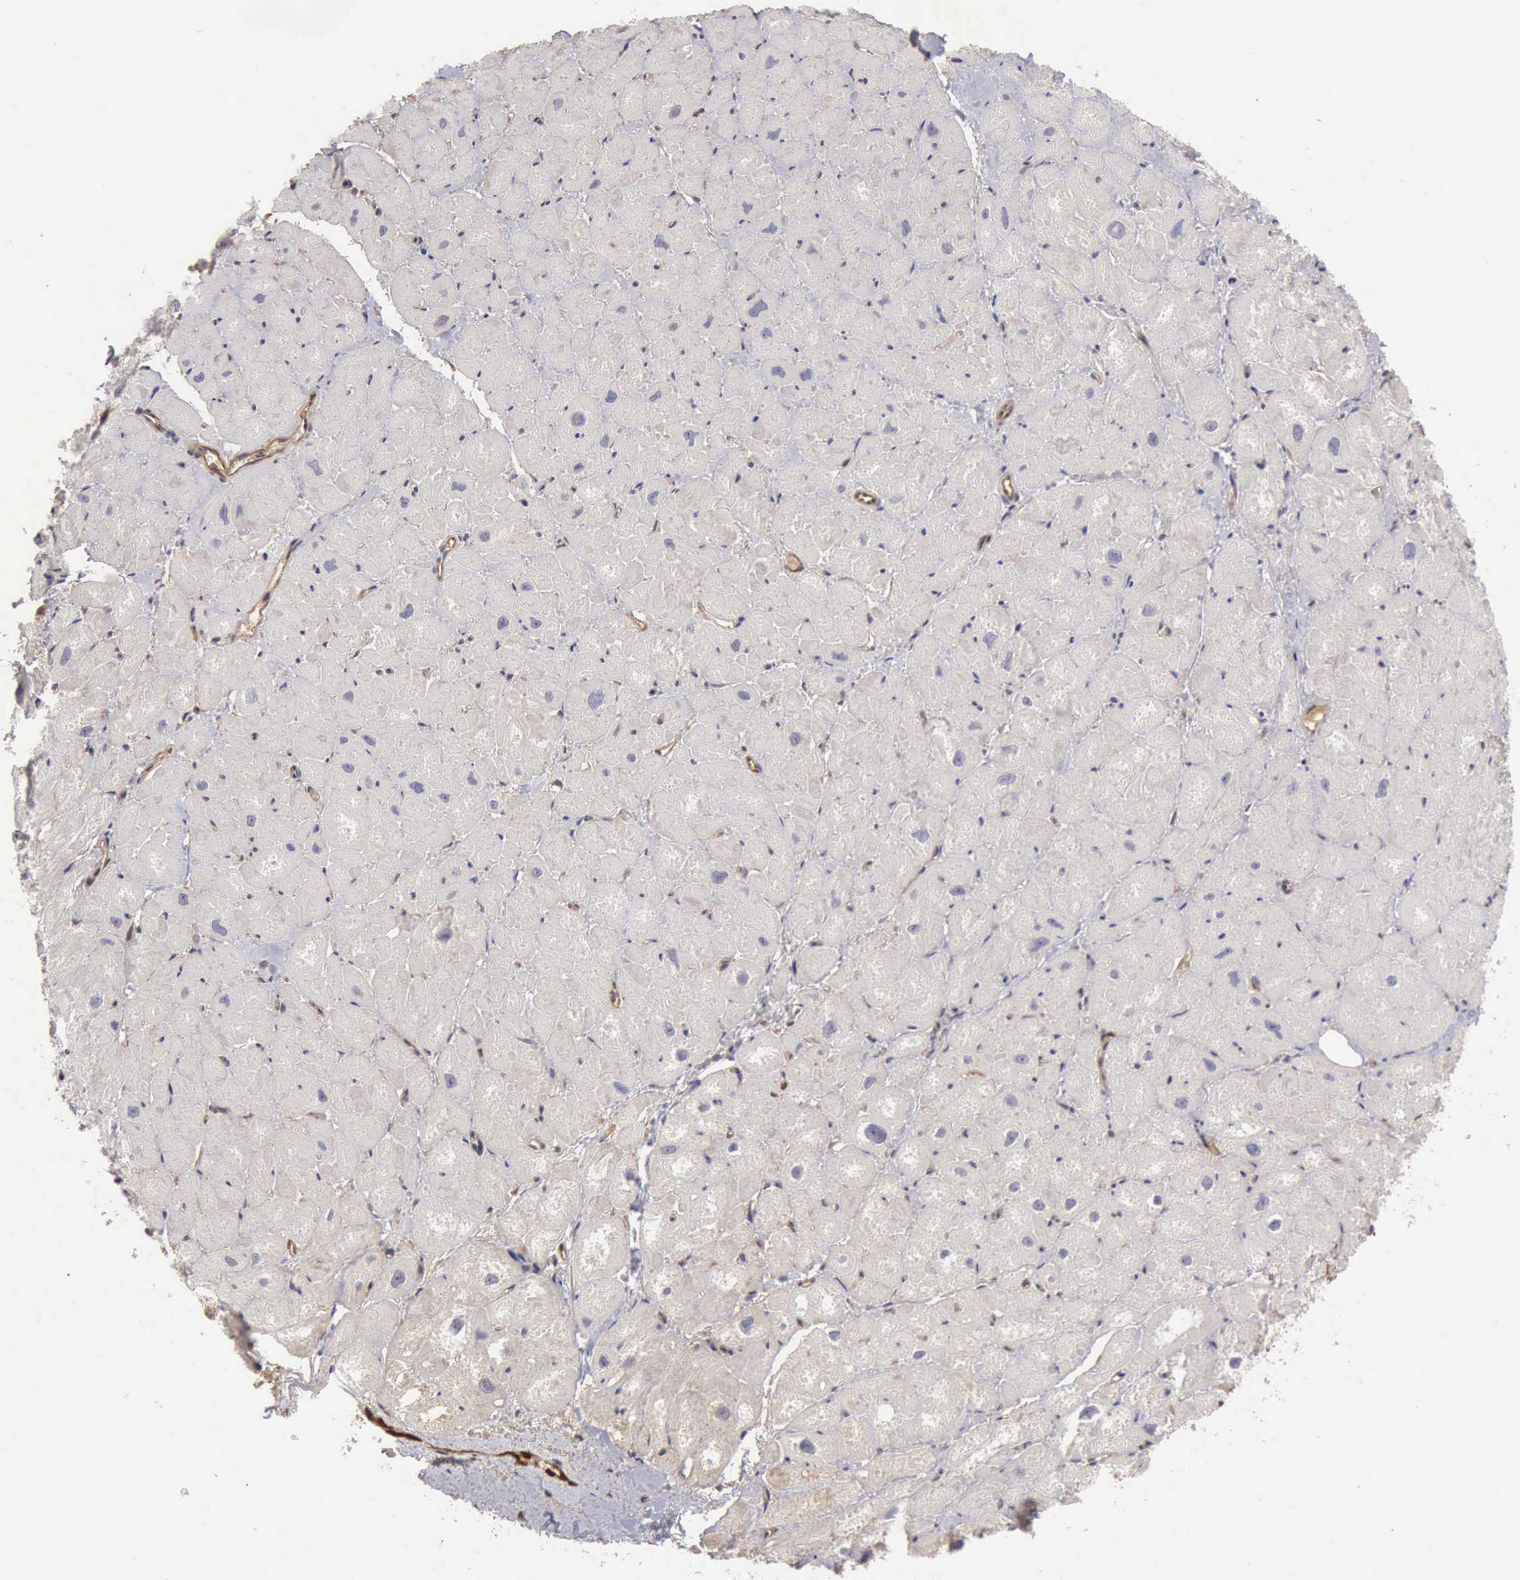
{"staining": {"intensity": "negative", "quantity": "none", "location": "none"}, "tissue": "heart muscle", "cell_type": "Cardiomyocytes", "image_type": "normal", "snomed": [{"axis": "morphology", "description": "Normal tissue, NOS"}, {"axis": "topography", "description": "Heart"}], "caption": "IHC of unremarkable human heart muscle displays no staining in cardiomyocytes.", "gene": "BMX", "patient": {"sex": "male", "age": 49}}